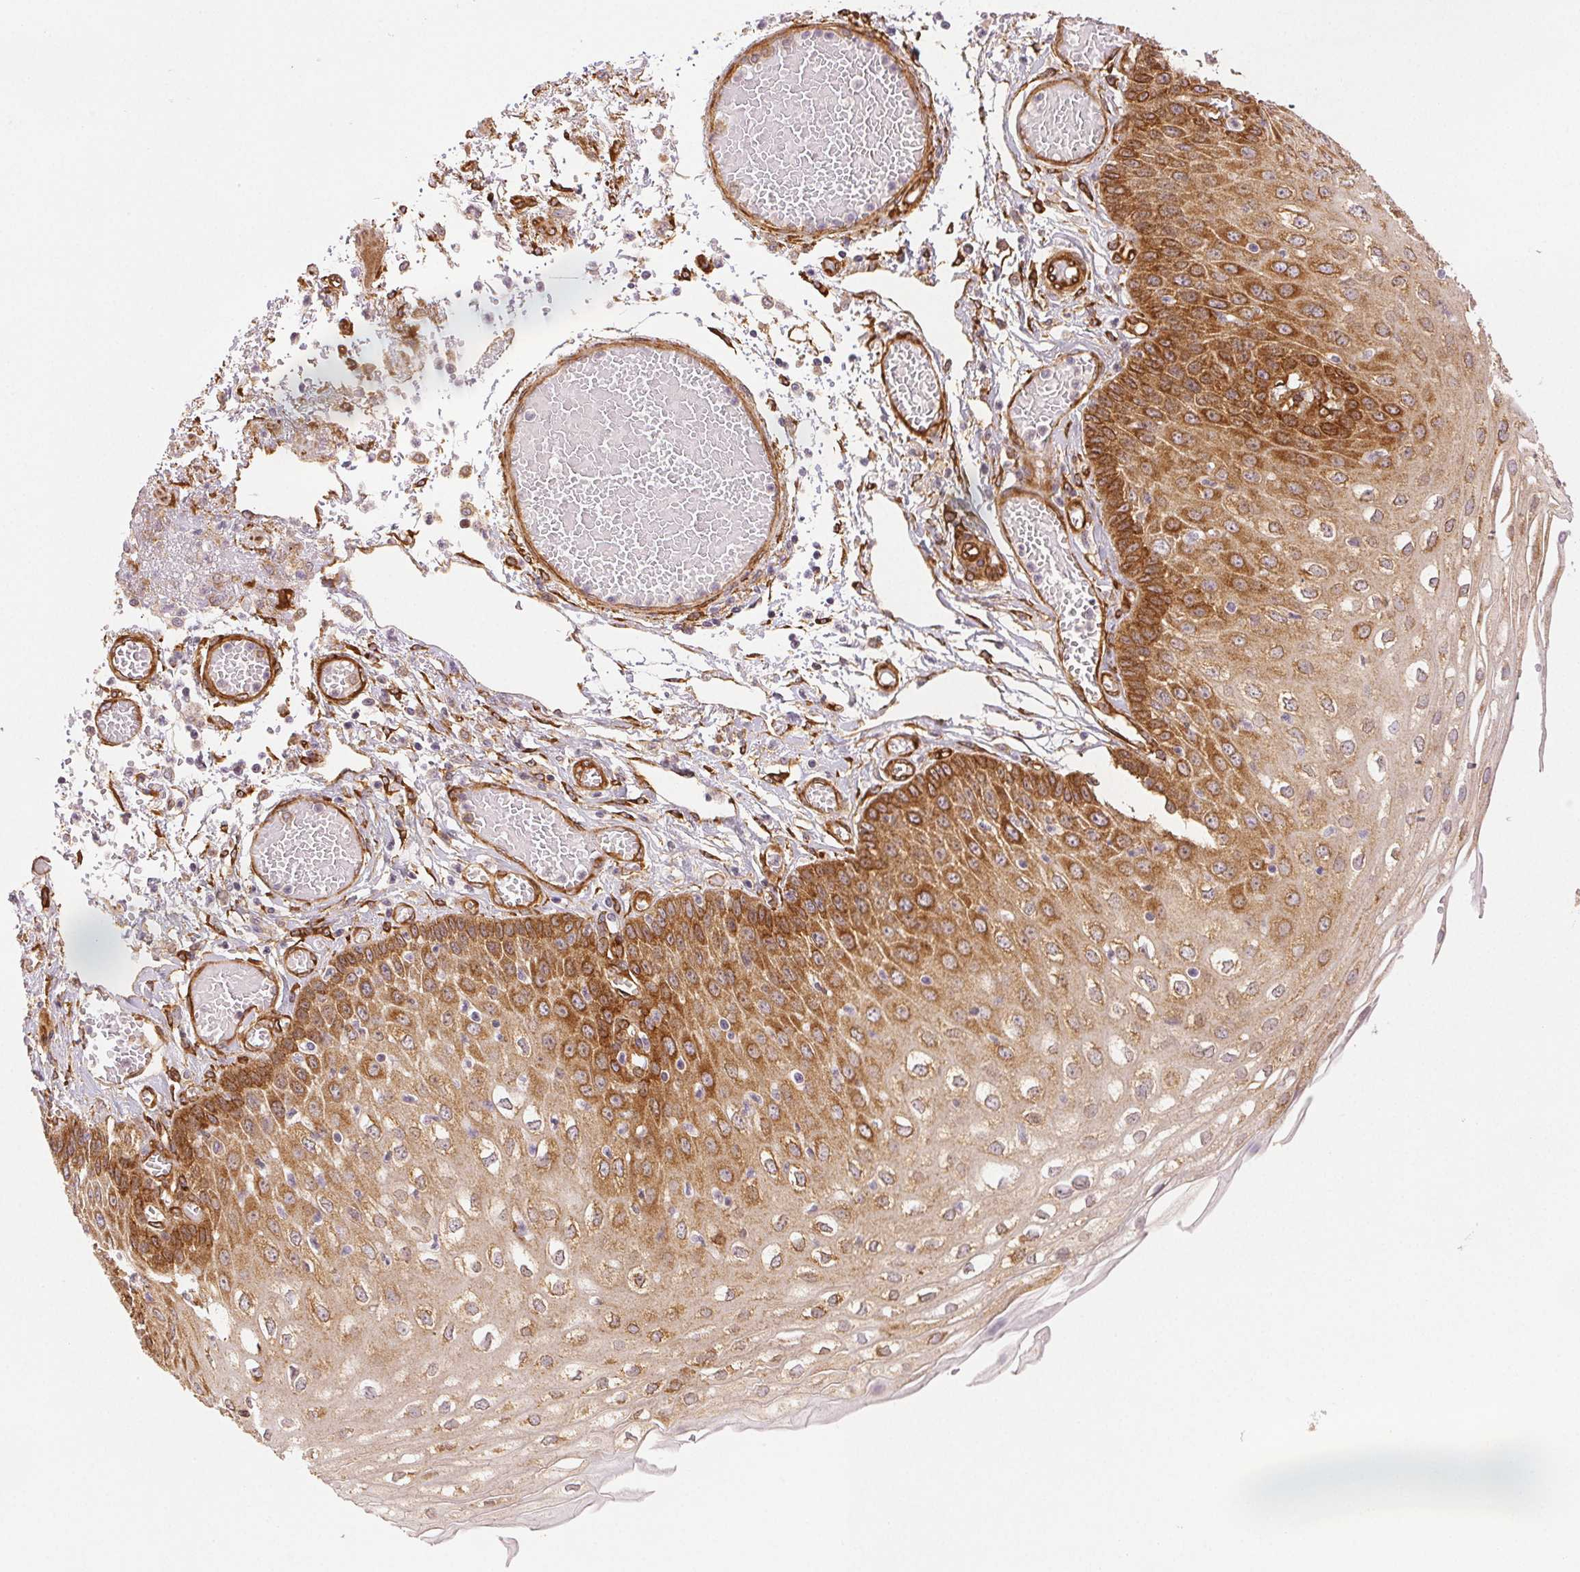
{"staining": {"intensity": "moderate", "quantity": "25%-75%", "location": "cytoplasmic/membranous"}, "tissue": "esophagus", "cell_type": "Squamous epithelial cells", "image_type": "normal", "snomed": [{"axis": "morphology", "description": "Normal tissue, NOS"}, {"axis": "morphology", "description": "Adenocarcinoma, NOS"}, {"axis": "topography", "description": "Esophagus"}], "caption": "Immunohistochemical staining of normal esophagus displays 25%-75% levels of moderate cytoplasmic/membranous protein positivity in about 25%-75% of squamous epithelial cells. The staining is performed using DAB (3,3'-diaminobenzidine) brown chromogen to label protein expression. The nuclei are counter-stained blue using hematoxylin.", "gene": "DIAPH2", "patient": {"sex": "male", "age": 81}}